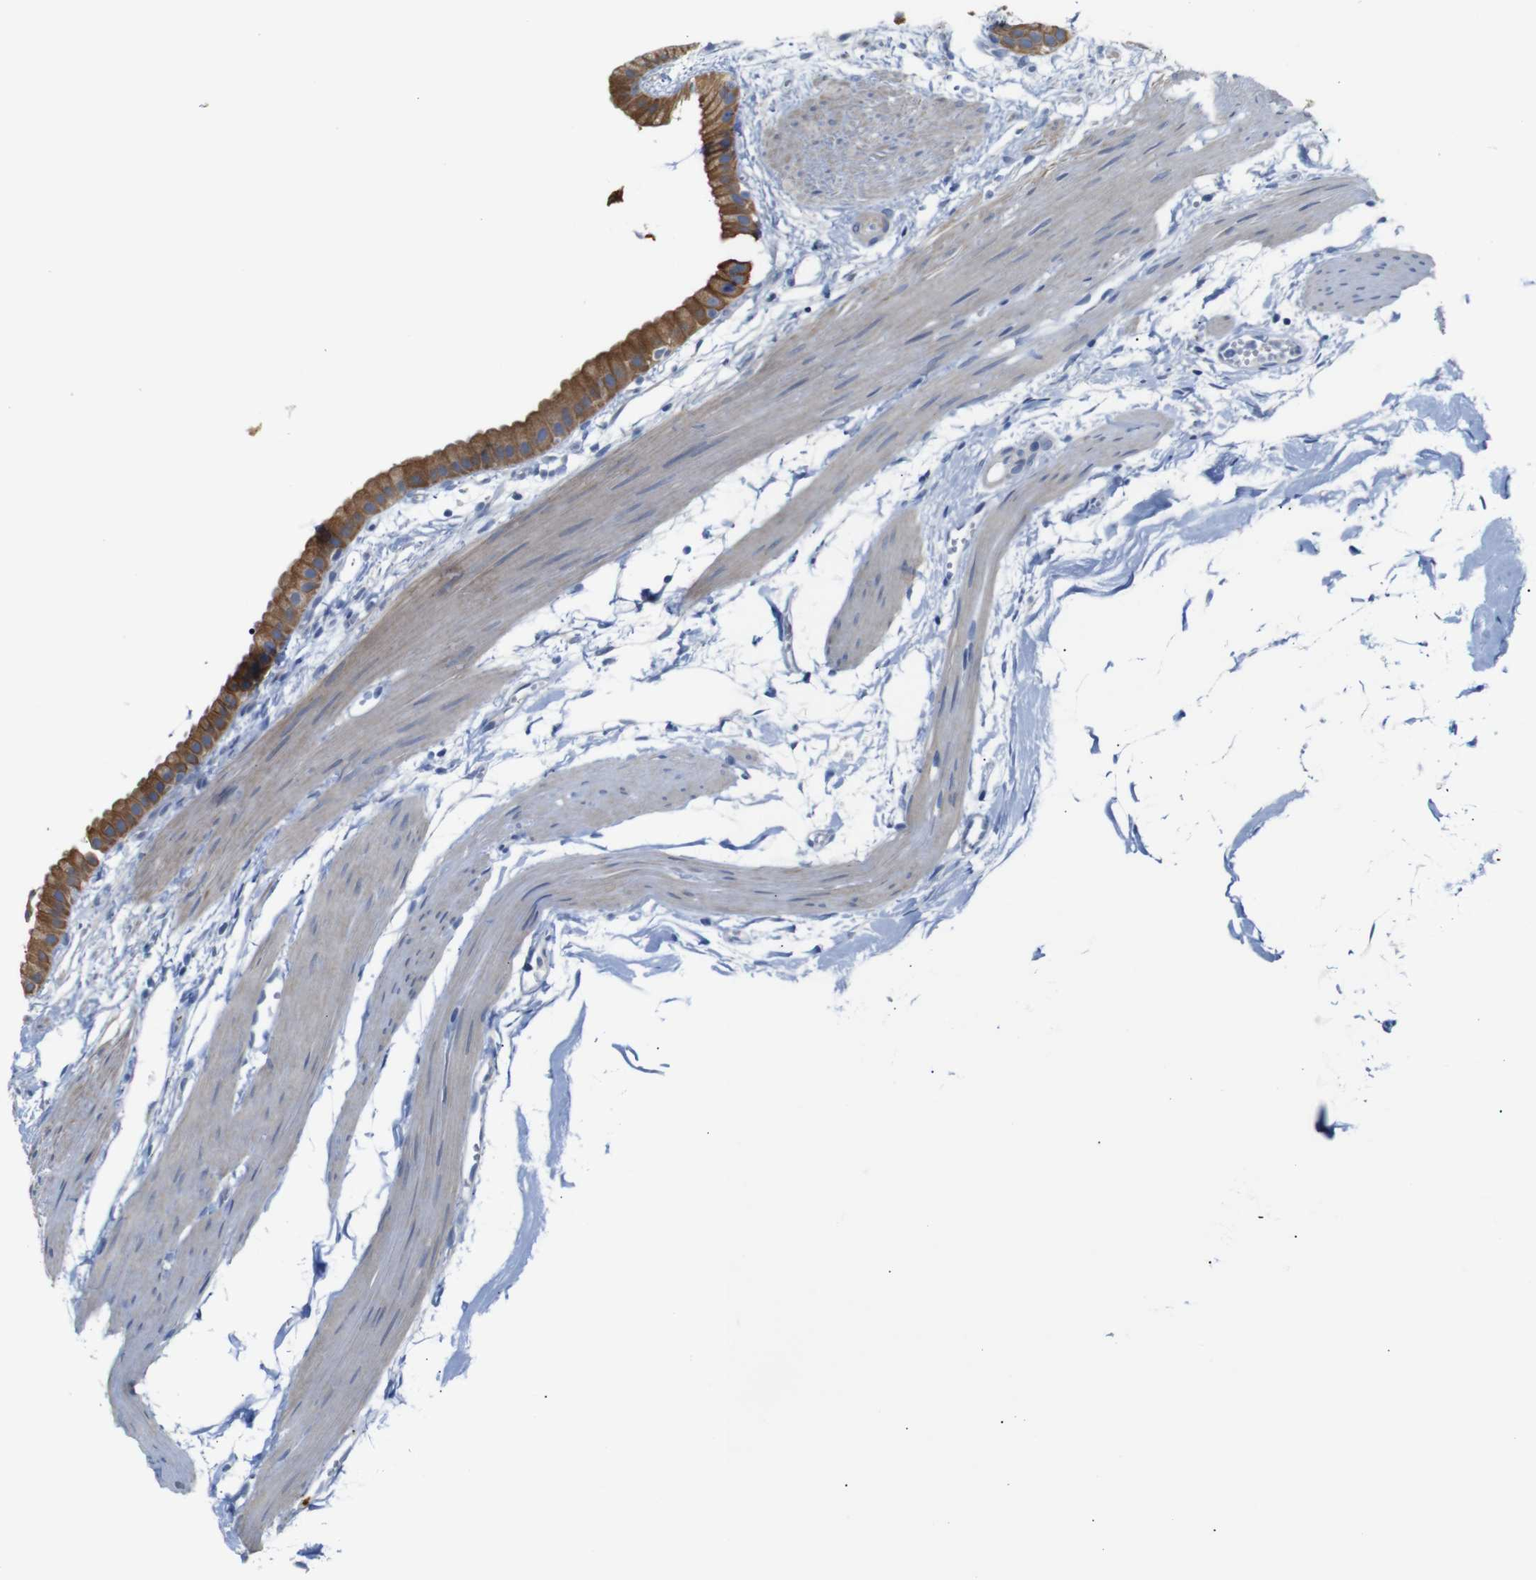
{"staining": {"intensity": "strong", "quantity": ">75%", "location": "cytoplasmic/membranous"}, "tissue": "gallbladder", "cell_type": "Glandular cells", "image_type": "normal", "snomed": [{"axis": "morphology", "description": "Normal tissue, NOS"}, {"axis": "topography", "description": "Gallbladder"}], "caption": "About >75% of glandular cells in unremarkable human gallbladder show strong cytoplasmic/membranous protein staining as visualized by brown immunohistochemical staining.", "gene": "ALOX15", "patient": {"sex": "female", "age": 64}}